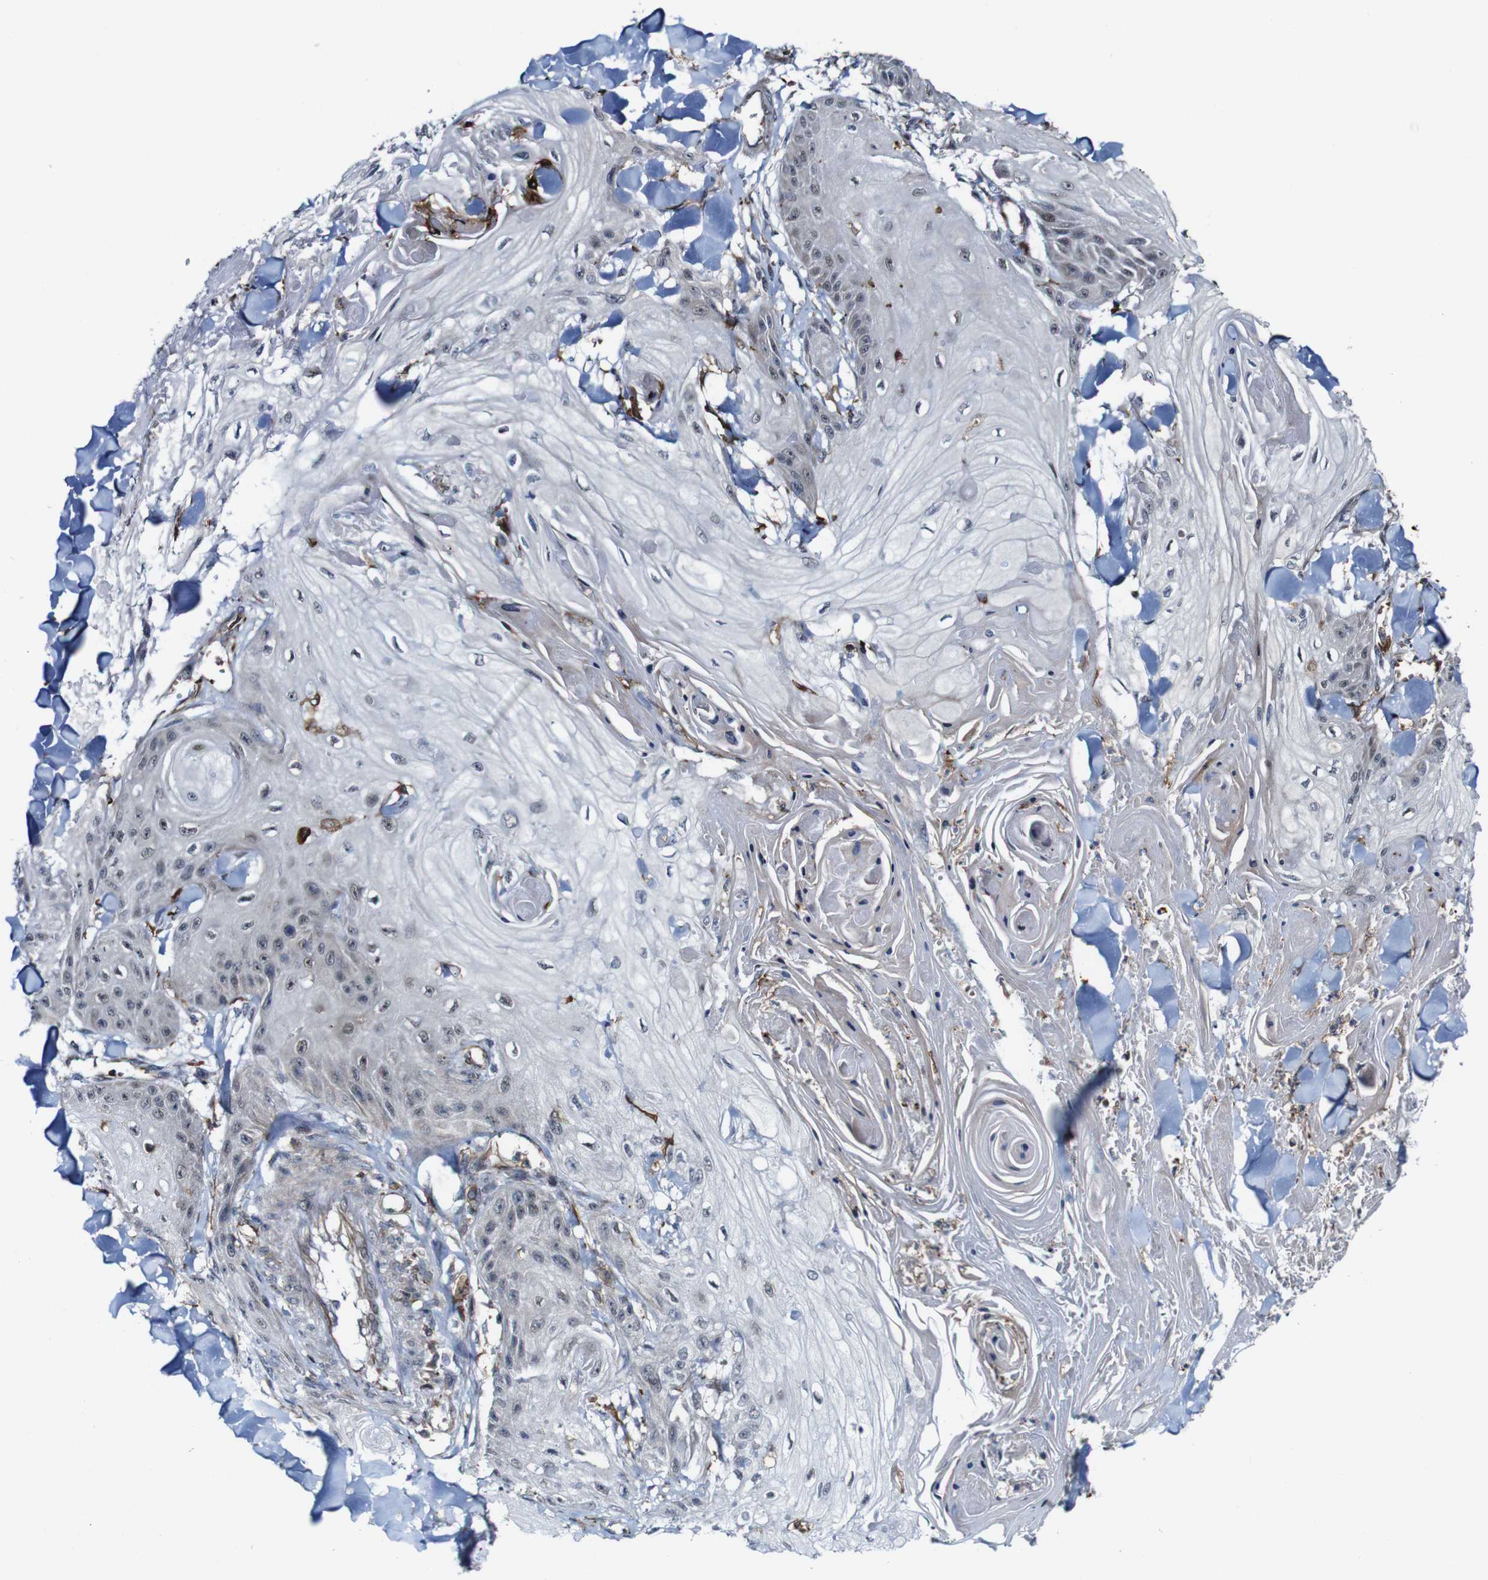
{"staining": {"intensity": "negative", "quantity": "none", "location": "none"}, "tissue": "skin cancer", "cell_type": "Tumor cells", "image_type": "cancer", "snomed": [{"axis": "morphology", "description": "Squamous cell carcinoma, NOS"}, {"axis": "topography", "description": "Skin"}], "caption": "There is no significant positivity in tumor cells of skin cancer (squamous cell carcinoma). (DAB immunohistochemistry visualized using brightfield microscopy, high magnification).", "gene": "JAK2", "patient": {"sex": "male", "age": 74}}